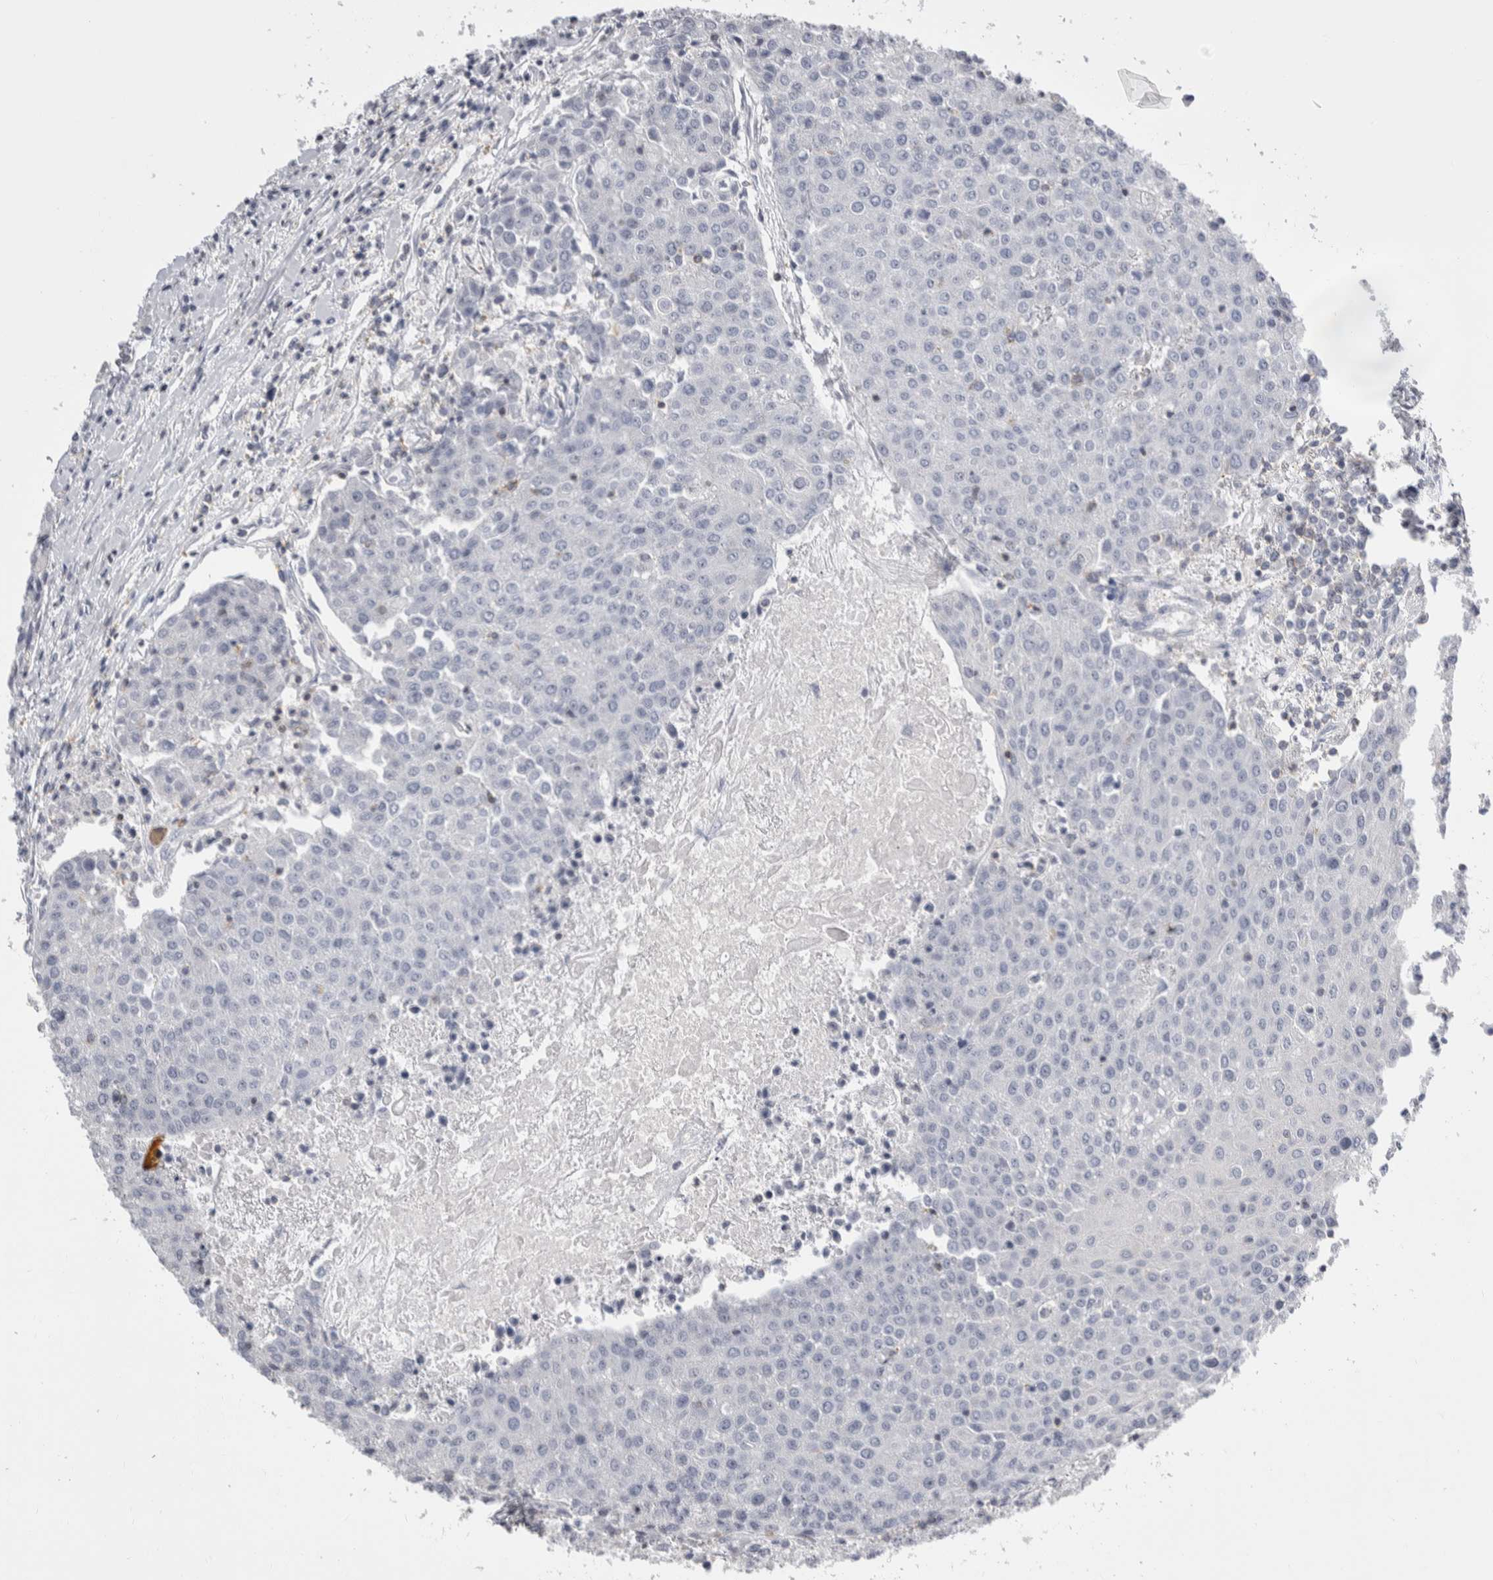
{"staining": {"intensity": "negative", "quantity": "none", "location": "none"}, "tissue": "urothelial cancer", "cell_type": "Tumor cells", "image_type": "cancer", "snomed": [{"axis": "morphology", "description": "Urothelial carcinoma, High grade"}, {"axis": "topography", "description": "Urinary bladder"}], "caption": "Immunohistochemistry photomicrograph of neoplastic tissue: urothelial cancer stained with DAB (3,3'-diaminobenzidine) displays no significant protein positivity in tumor cells.", "gene": "CEP295NL", "patient": {"sex": "female", "age": 85}}